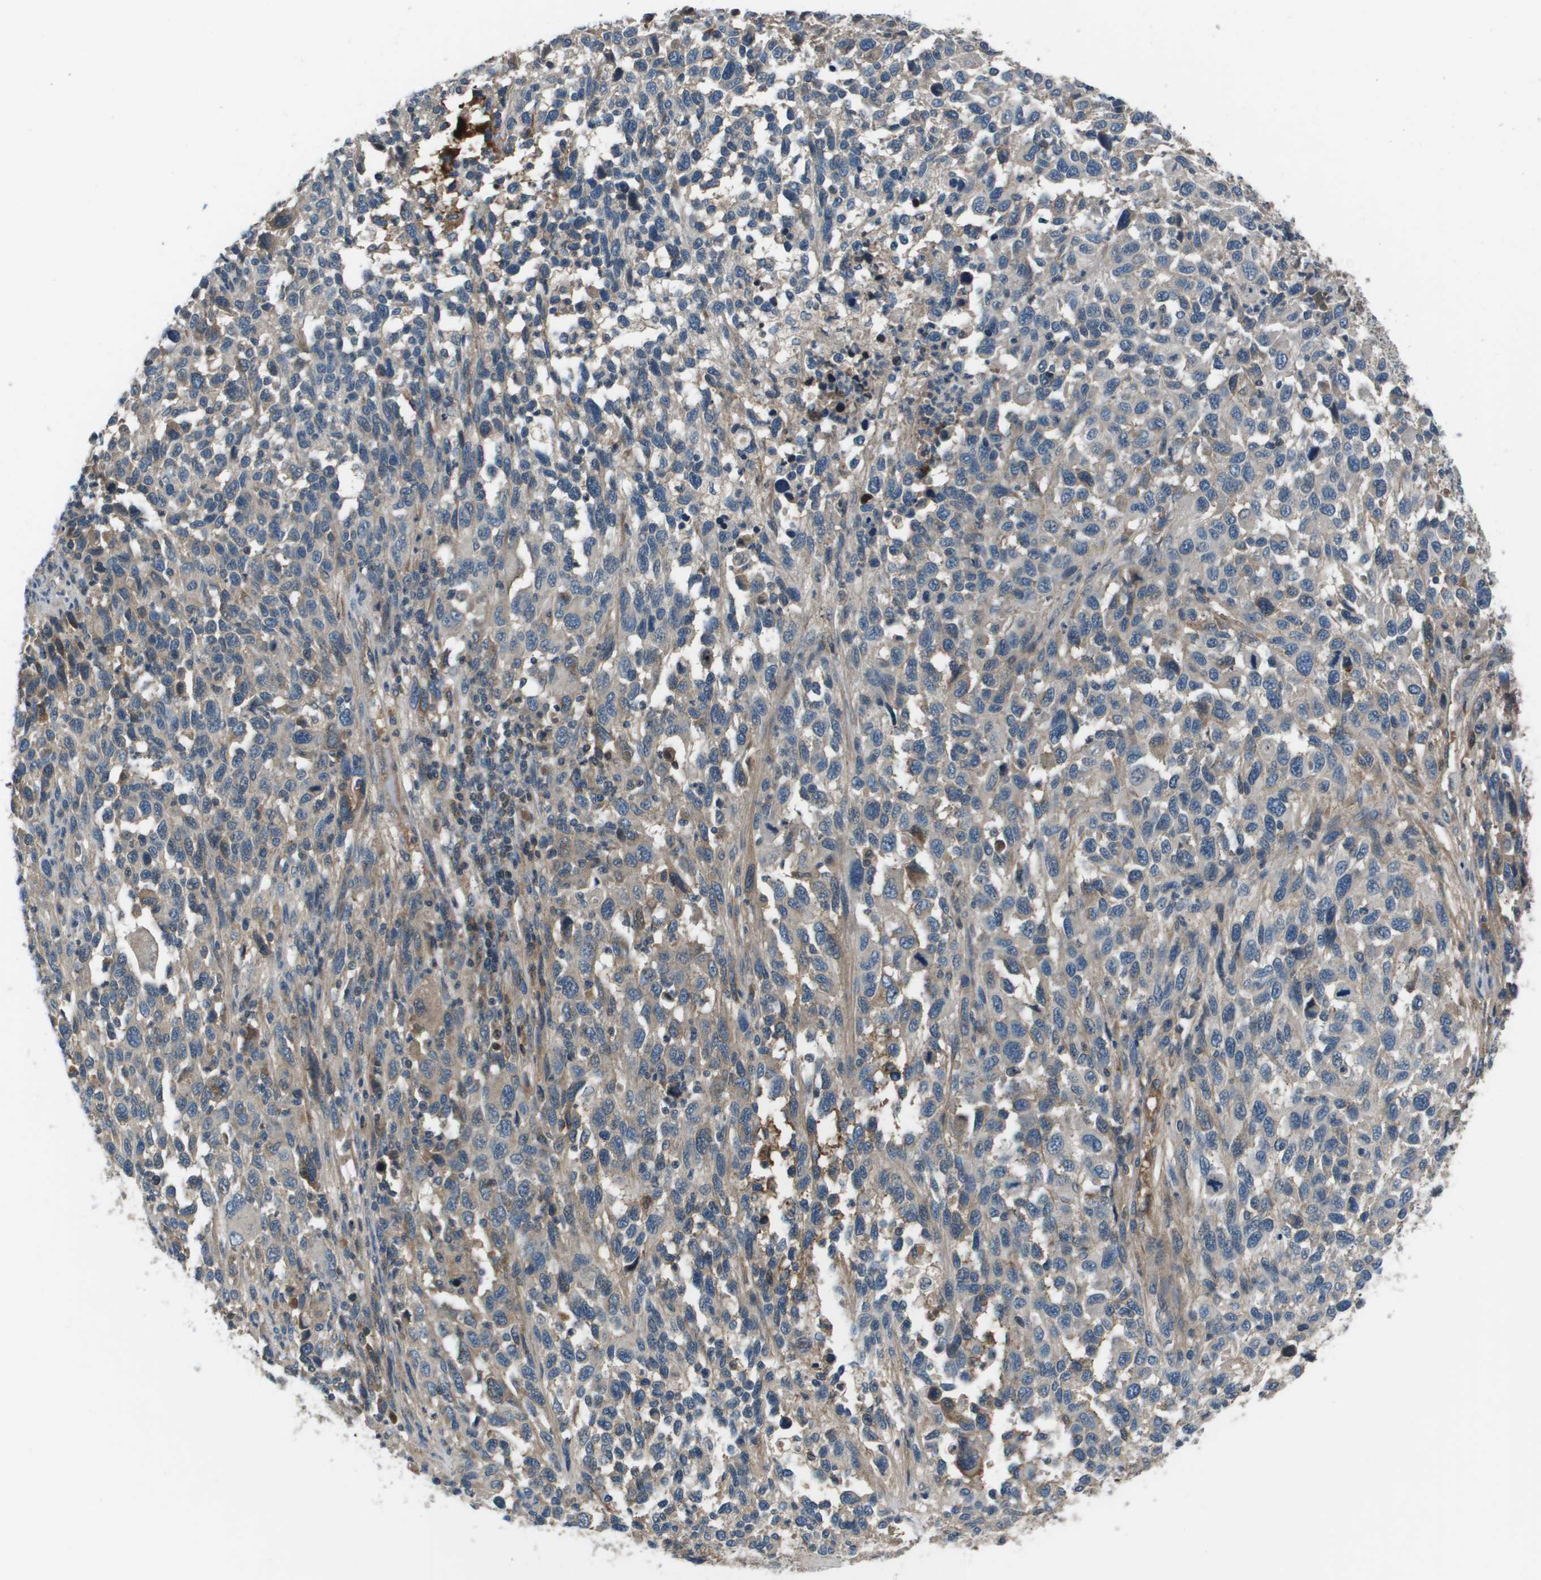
{"staining": {"intensity": "negative", "quantity": "none", "location": "none"}, "tissue": "melanoma", "cell_type": "Tumor cells", "image_type": "cancer", "snomed": [{"axis": "morphology", "description": "Malignant melanoma, Metastatic site"}, {"axis": "topography", "description": "Lymph node"}], "caption": "The immunohistochemistry image has no significant positivity in tumor cells of malignant melanoma (metastatic site) tissue. (Stains: DAB immunohistochemistry with hematoxylin counter stain, Microscopy: brightfield microscopy at high magnification).", "gene": "PCOLCE", "patient": {"sex": "male", "age": 61}}